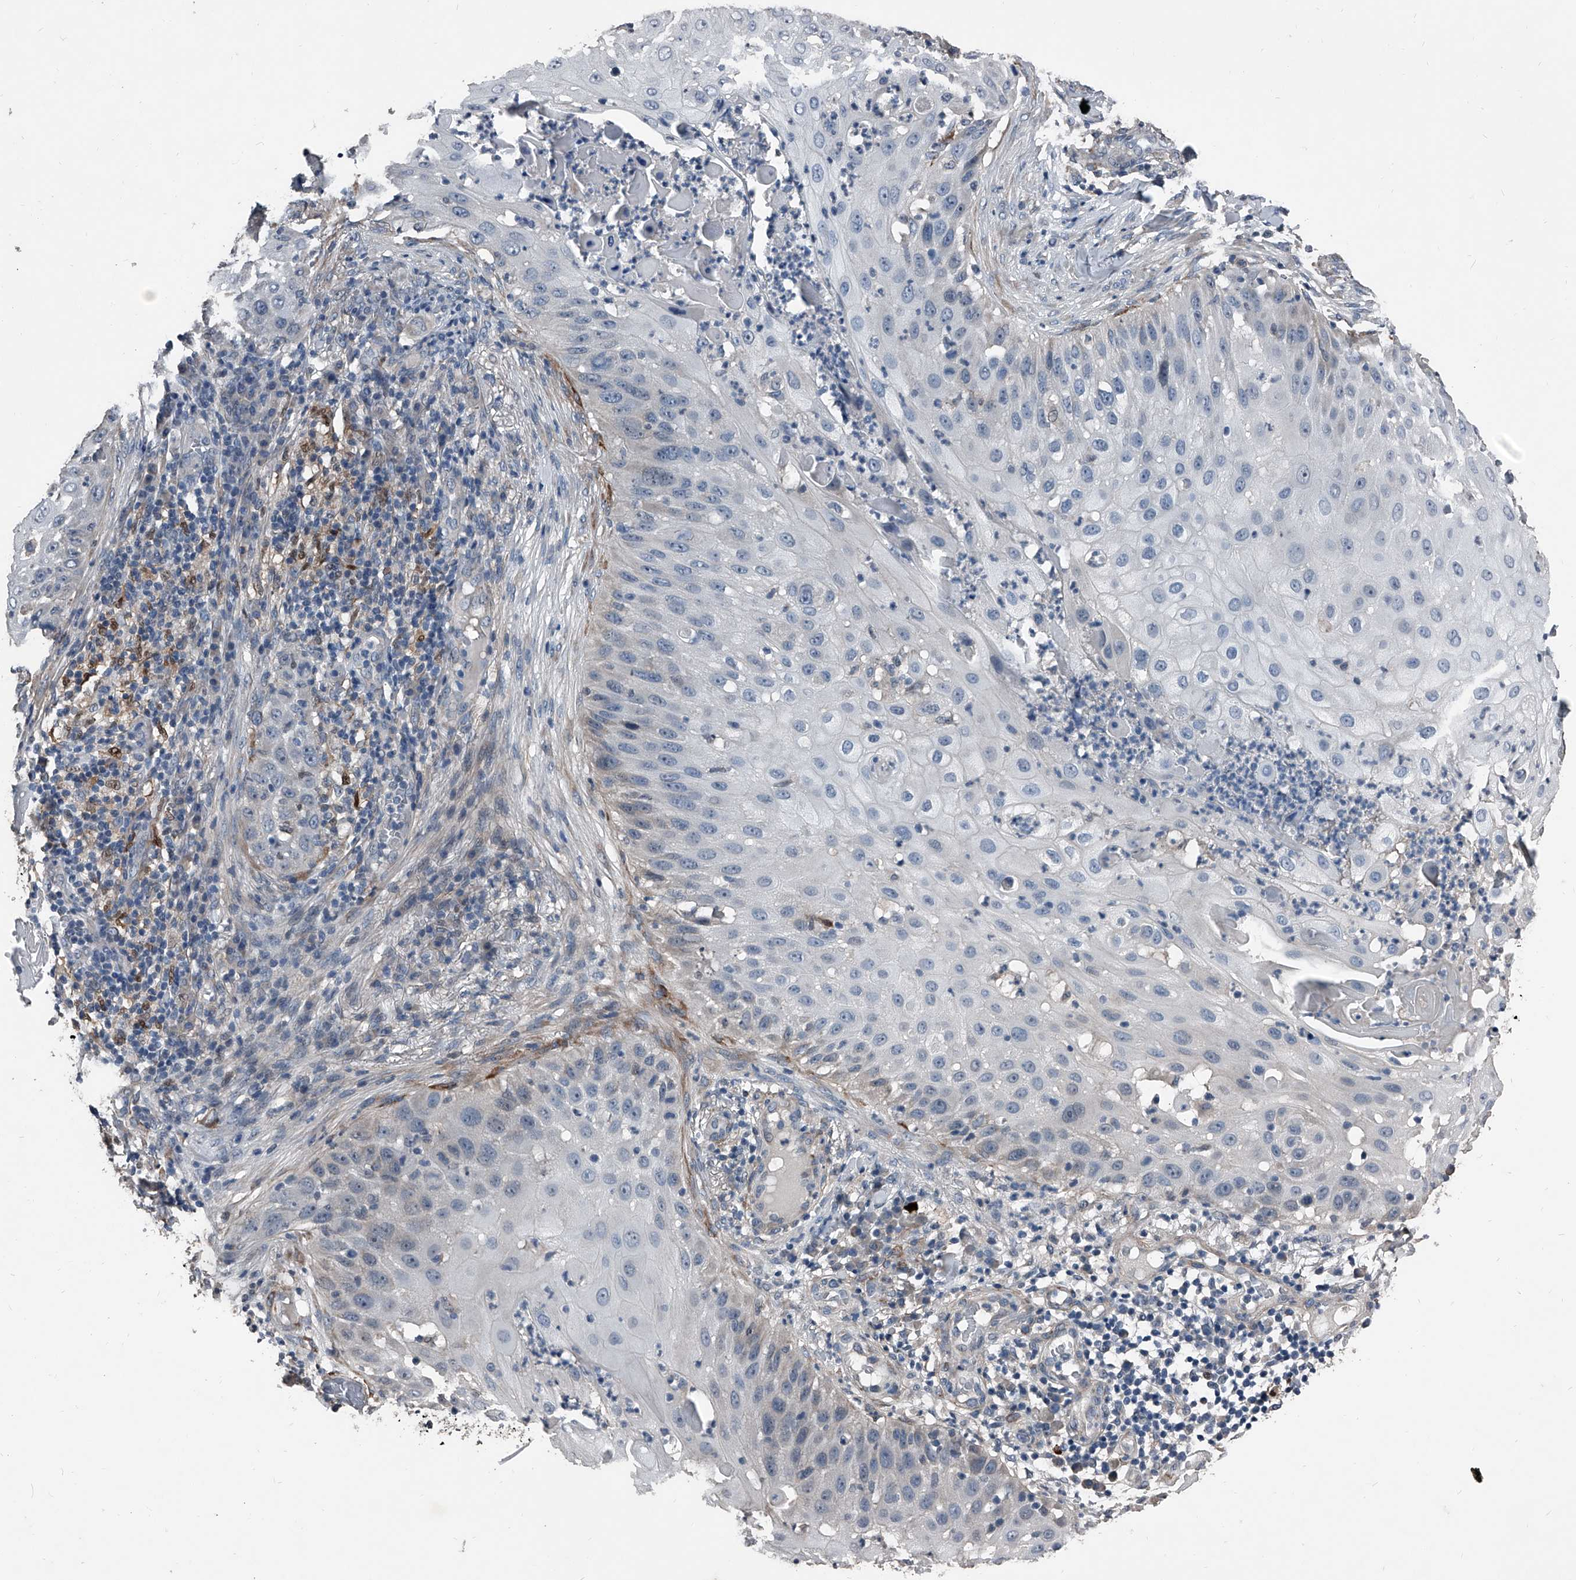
{"staining": {"intensity": "negative", "quantity": "none", "location": "none"}, "tissue": "skin cancer", "cell_type": "Tumor cells", "image_type": "cancer", "snomed": [{"axis": "morphology", "description": "Squamous cell carcinoma, NOS"}, {"axis": "topography", "description": "Skin"}], "caption": "The immunohistochemistry (IHC) photomicrograph has no significant positivity in tumor cells of skin cancer (squamous cell carcinoma) tissue.", "gene": "PHACTR1", "patient": {"sex": "female", "age": 44}}